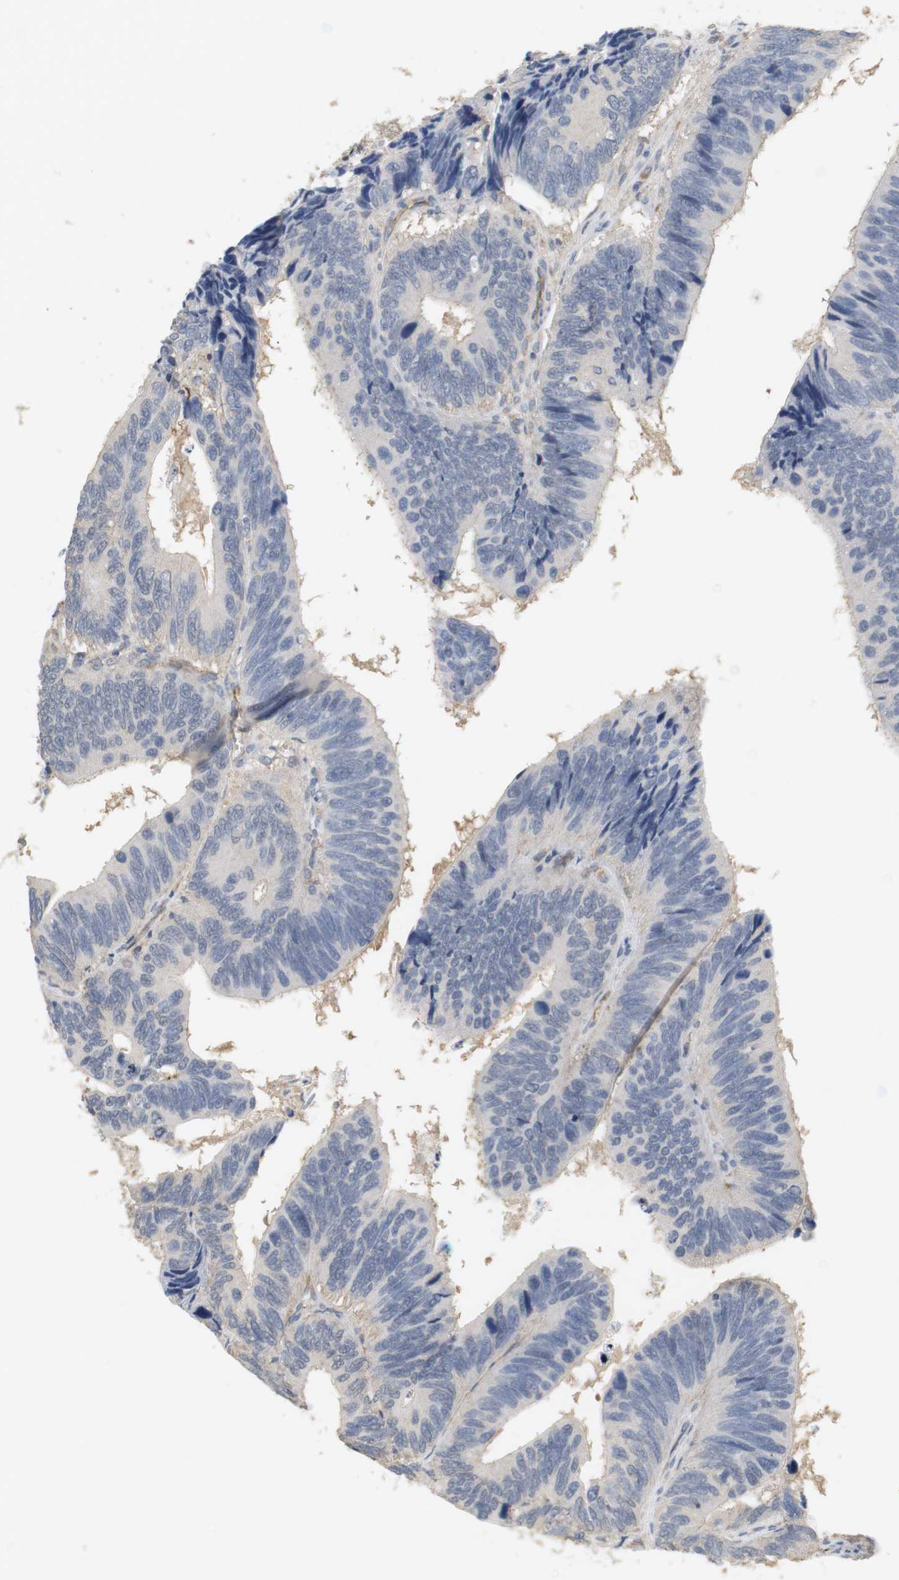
{"staining": {"intensity": "negative", "quantity": "none", "location": "none"}, "tissue": "colorectal cancer", "cell_type": "Tumor cells", "image_type": "cancer", "snomed": [{"axis": "morphology", "description": "Adenocarcinoma, NOS"}, {"axis": "topography", "description": "Colon"}], "caption": "A micrograph of human colorectal cancer is negative for staining in tumor cells.", "gene": "OSR1", "patient": {"sex": "male", "age": 72}}